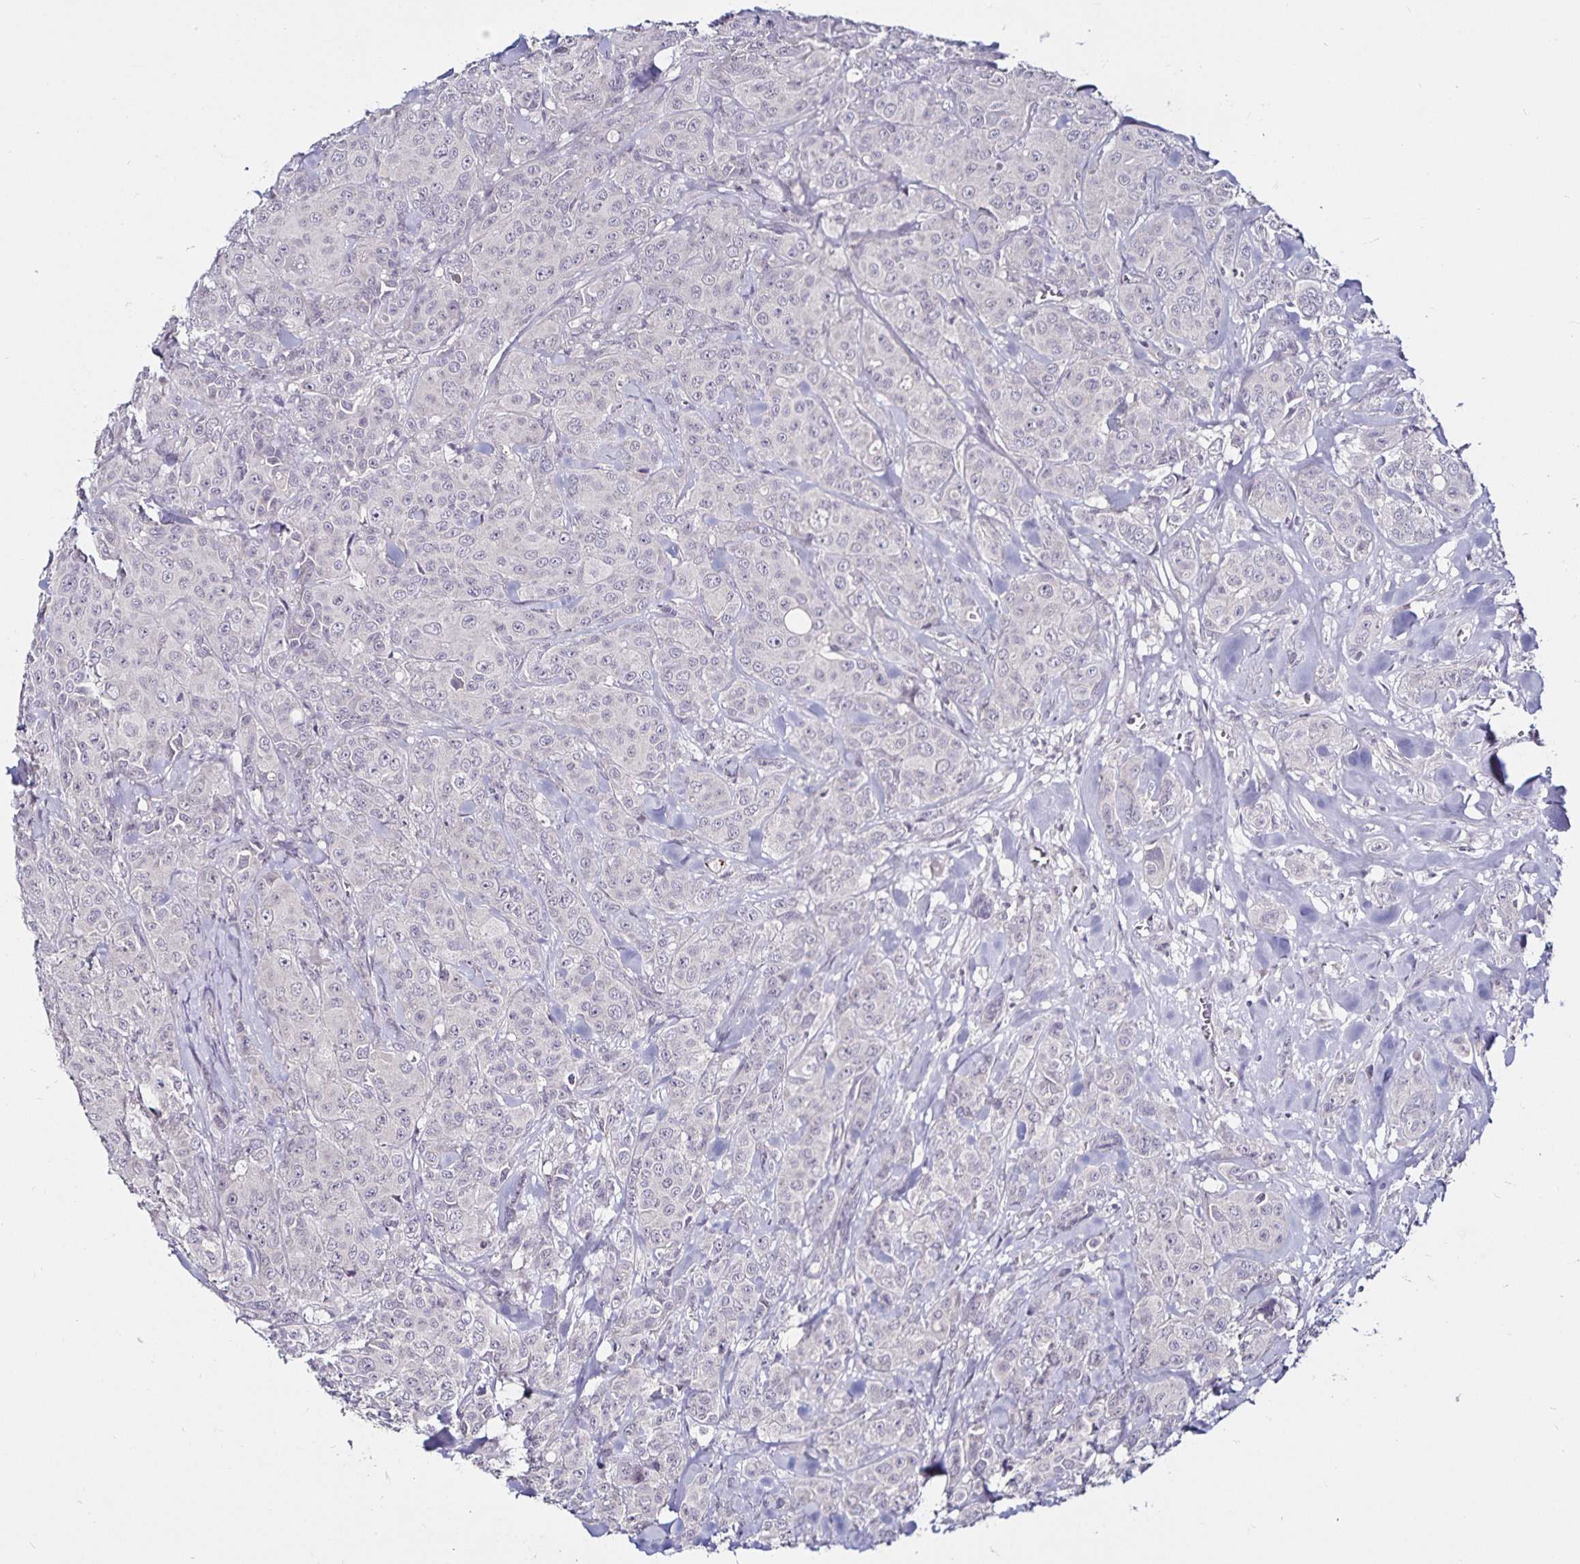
{"staining": {"intensity": "negative", "quantity": "none", "location": "none"}, "tissue": "breast cancer", "cell_type": "Tumor cells", "image_type": "cancer", "snomed": [{"axis": "morphology", "description": "Normal tissue, NOS"}, {"axis": "morphology", "description": "Duct carcinoma"}, {"axis": "topography", "description": "Breast"}], "caption": "Image shows no protein positivity in tumor cells of breast cancer tissue.", "gene": "ACSL5", "patient": {"sex": "female", "age": 43}}